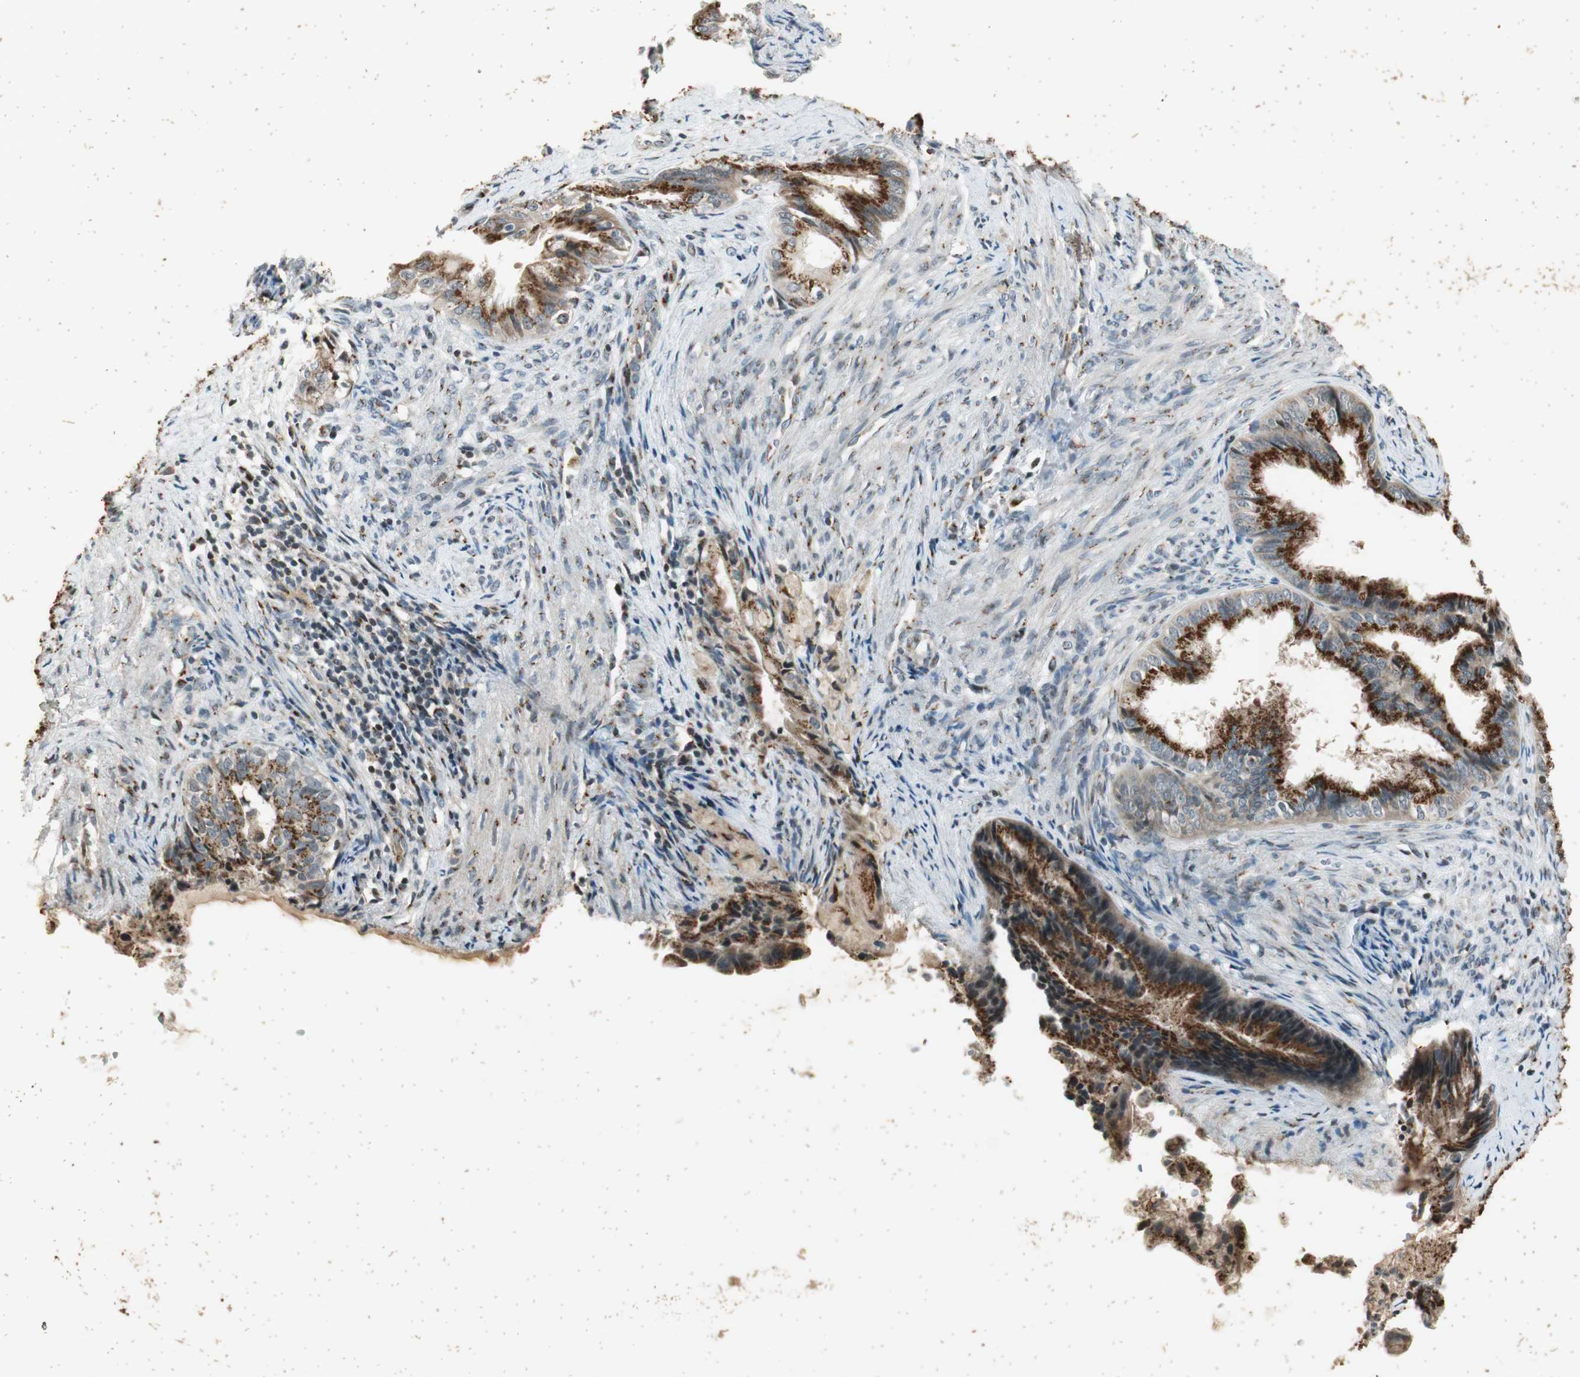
{"staining": {"intensity": "strong", "quantity": ">75%", "location": "cytoplasmic/membranous"}, "tissue": "endometrial cancer", "cell_type": "Tumor cells", "image_type": "cancer", "snomed": [{"axis": "morphology", "description": "Adenocarcinoma, NOS"}, {"axis": "topography", "description": "Endometrium"}], "caption": "Protein expression analysis of human endometrial cancer reveals strong cytoplasmic/membranous positivity in about >75% of tumor cells.", "gene": "NEO1", "patient": {"sex": "female", "age": 86}}